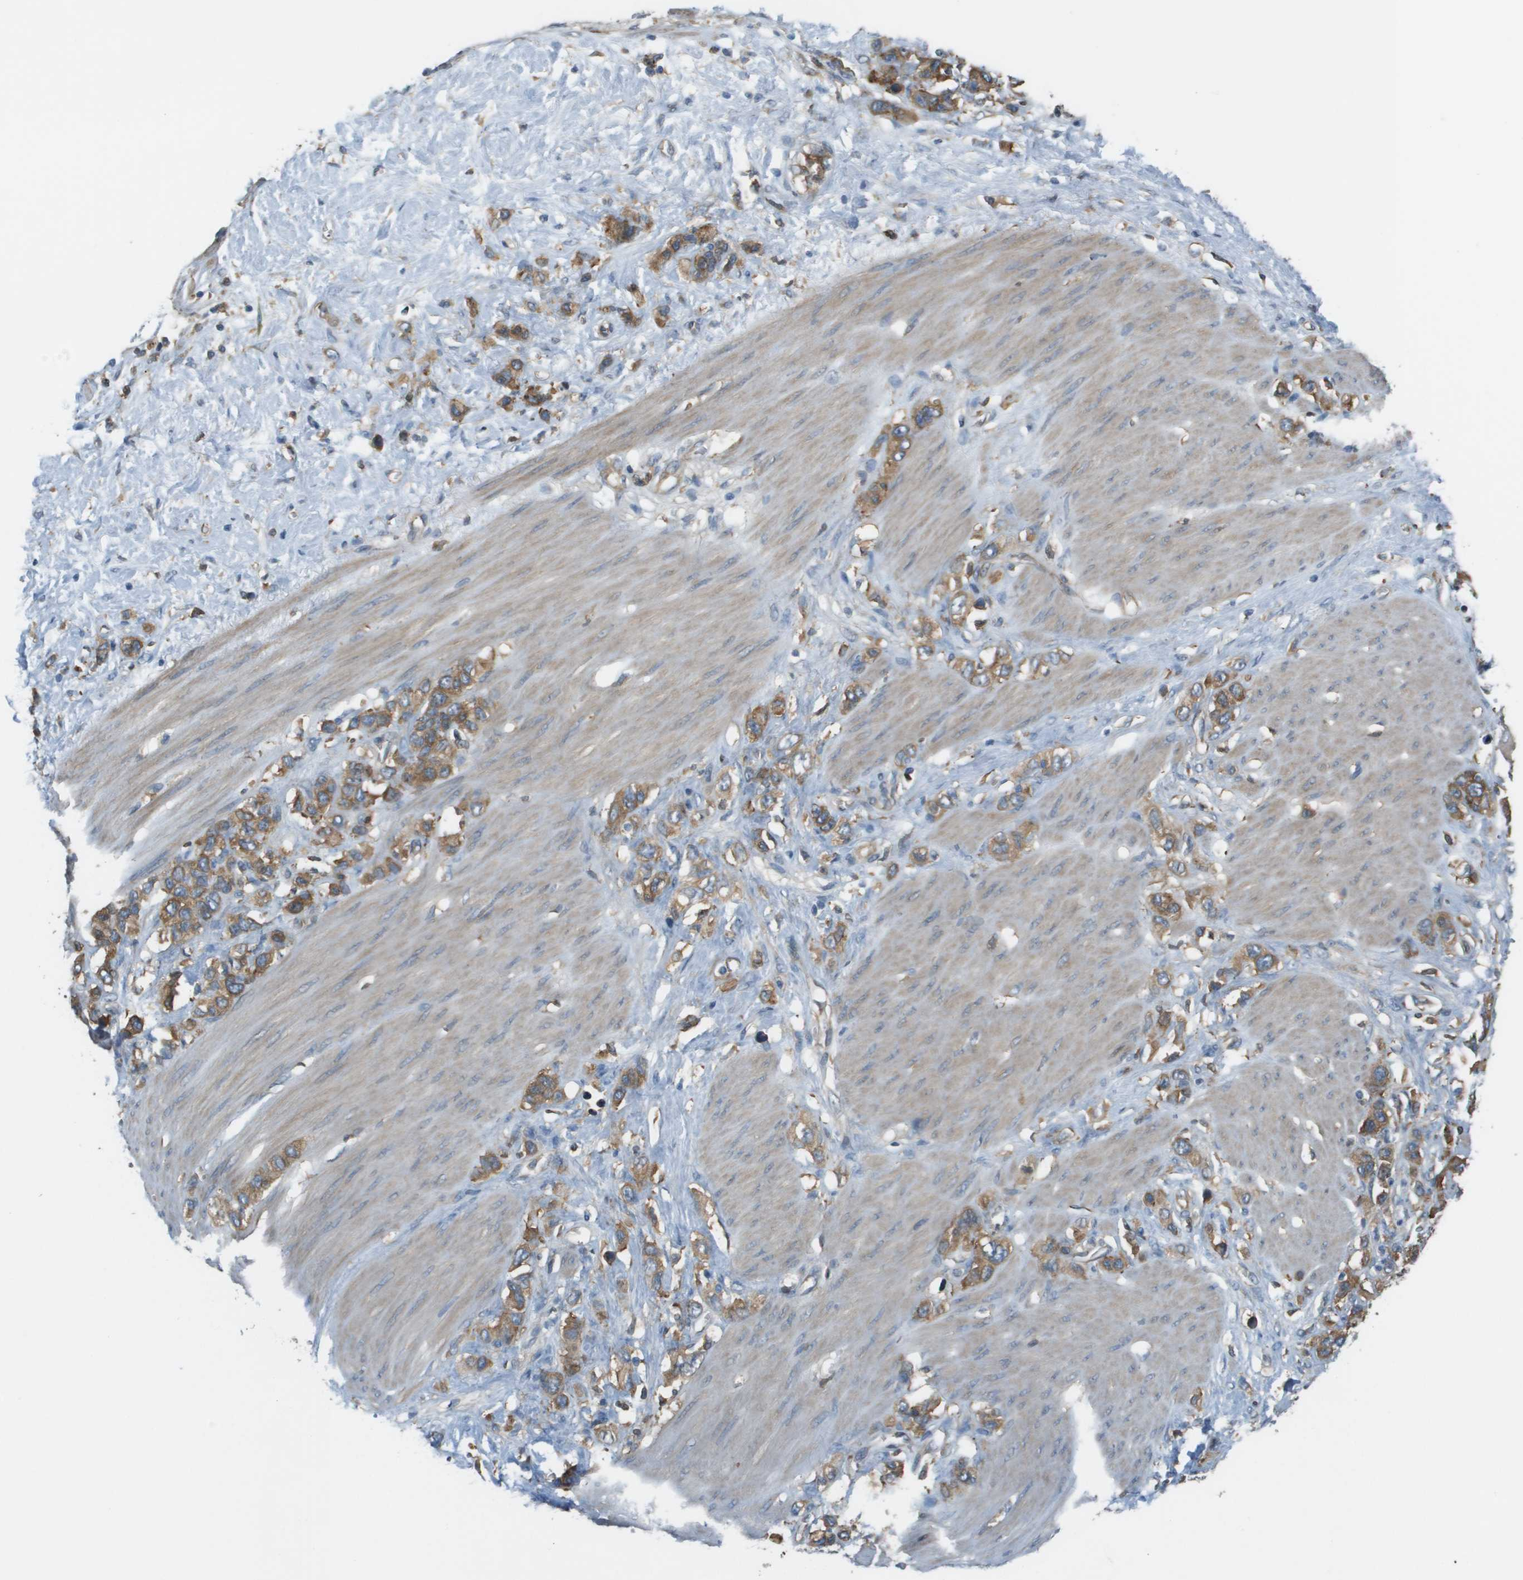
{"staining": {"intensity": "moderate", "quantity": ">75%", "location": "cytoplasmic/membranous"}, "tissue": "stomach cancer", "cell_type": "Tumor cells", "image_type": "cancer", "snomed": [{"axis": "morphology", "description": "Adenocarcinoma, NOS"}, {"axis": "morphology", "description": "Adenocarcinoma, High grade"}, {"axis": "topography", "description": "Stomach, upper"}, {"axis": "topography", "description": "Stomach, lower"}], "caption": "A brown stain labels moderate cytoplasmic/membranous staining of a protein in human stomach cancer (adenocarcinoma) tumor cells. Nuclei are stained in blue.", "gene": "CORO1B", "patient": {"sex": "female", "age": 65}}